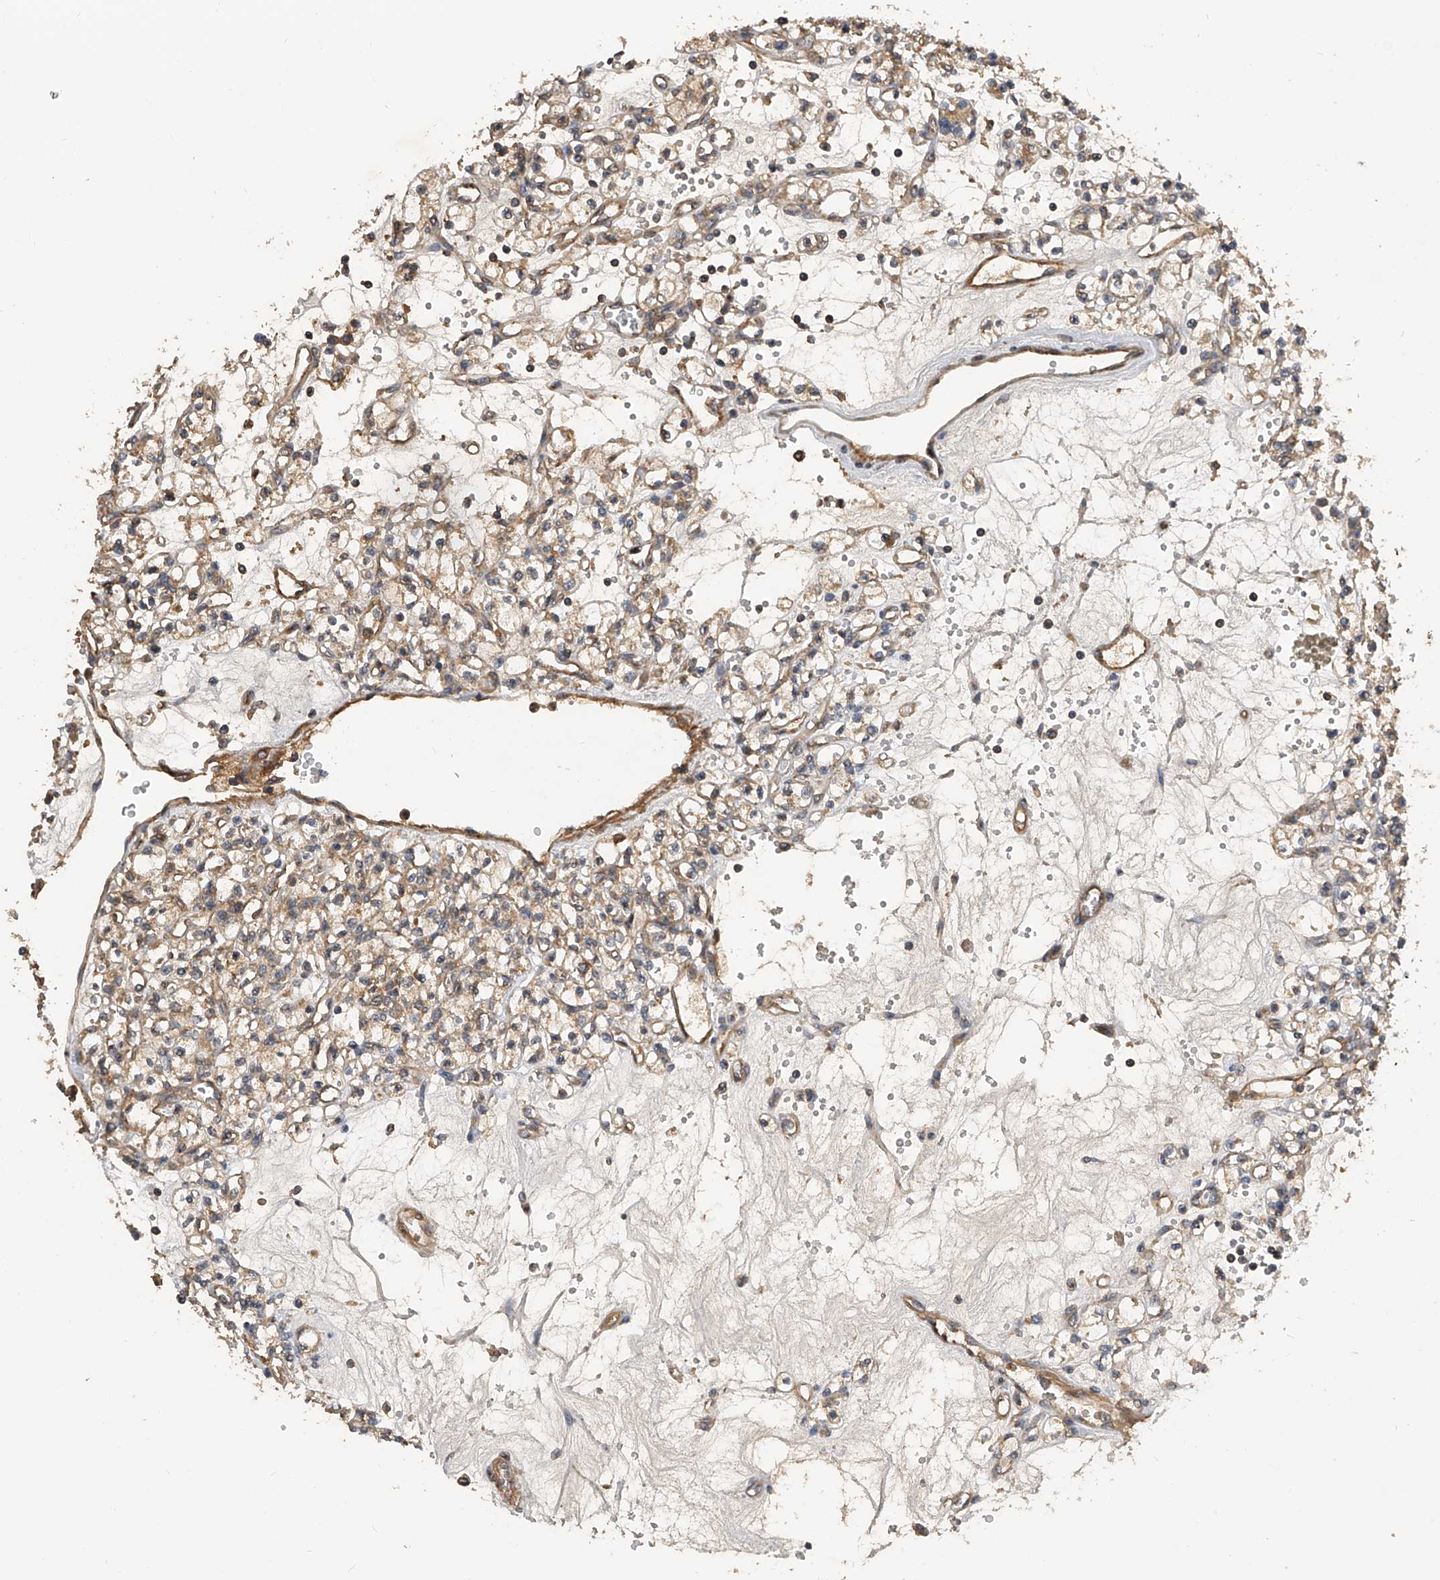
{"staining": {"intensity": "moderate", "quantity": "25%-75%", "location": "cytoplasmic/membranous"}, "tissue": "renal cancer", "cell_type": "Tumor cells", "image_type": "cancer", "snomed": [{"axis": "morphology", "description": "Adenocarcinoma, NOS"}, {"axis": "topography", "description": "Kidney"}], "caption": "The immunohistochemical stain shows moderate cytoplasmic/membranous expression in tumor cells of renal cancer tissue. The staining was performed using DAB, with brown indicating positive protein expression. Nuclei are stained blue with hematoxylin.", "gene": "PTPRA", "patient": {"sex": "female", "age": 59}}